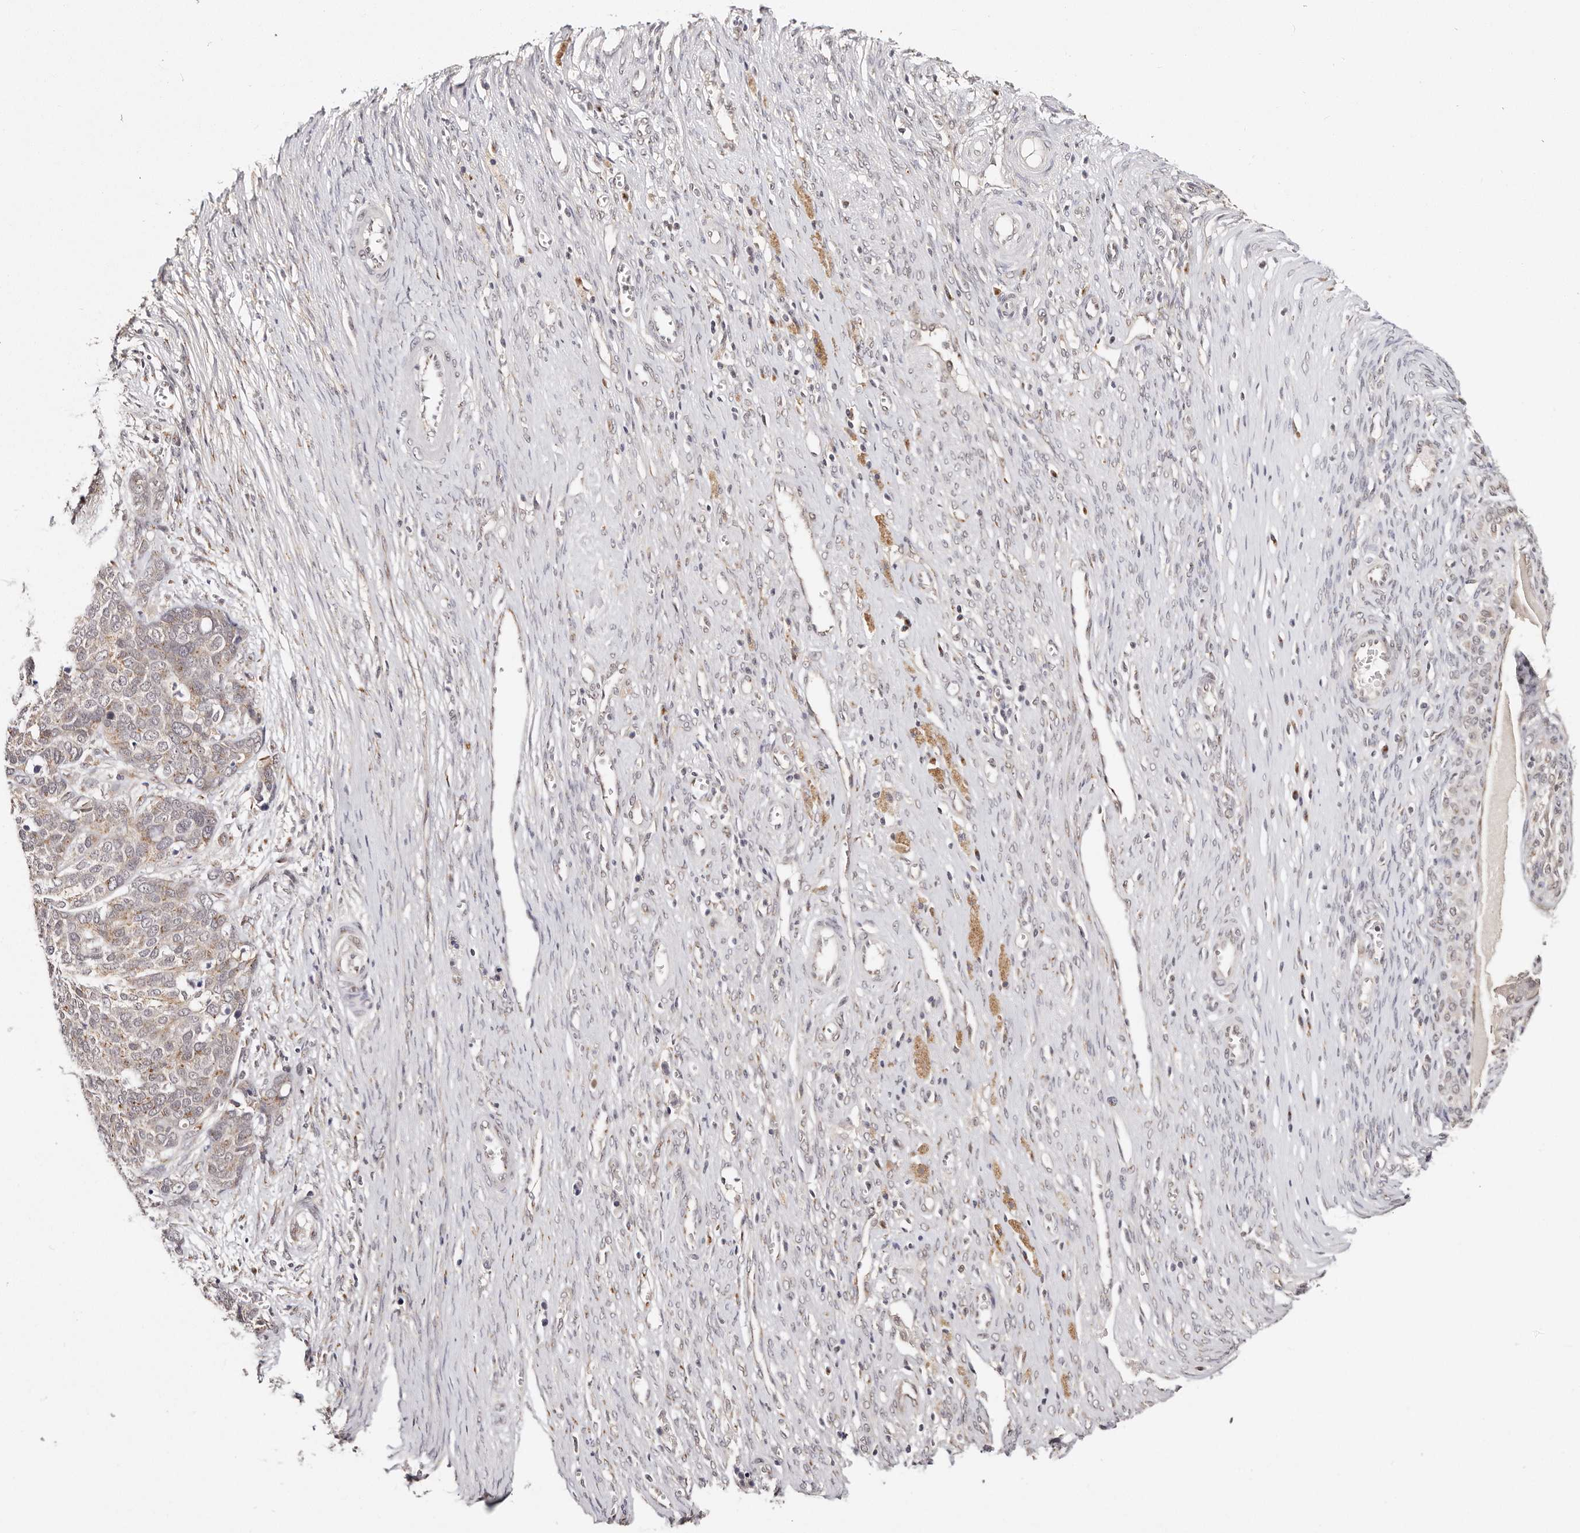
{"staining": {"intensity": "moderate", "quantity": "<25%", "location": "cytoplasmic/membranous"}, "tissue": "ovarian cancer", "cell_type": "Tumor cells", "image_type": "cancer", "snomed": [{"axis": "morphology", "description": "Cystadenocarcinoma, serous, NOS"}, {"axis": "topography", "description": "Ovary"}], "caption": "Human ovarian cancer stained with a brown dye reveals moderate cytoplasmic/membranous positive positivity in approximately <25% of tumor cells.", "gene": "VIPAS39", "patient": {"sex": "female", "age": 44}}